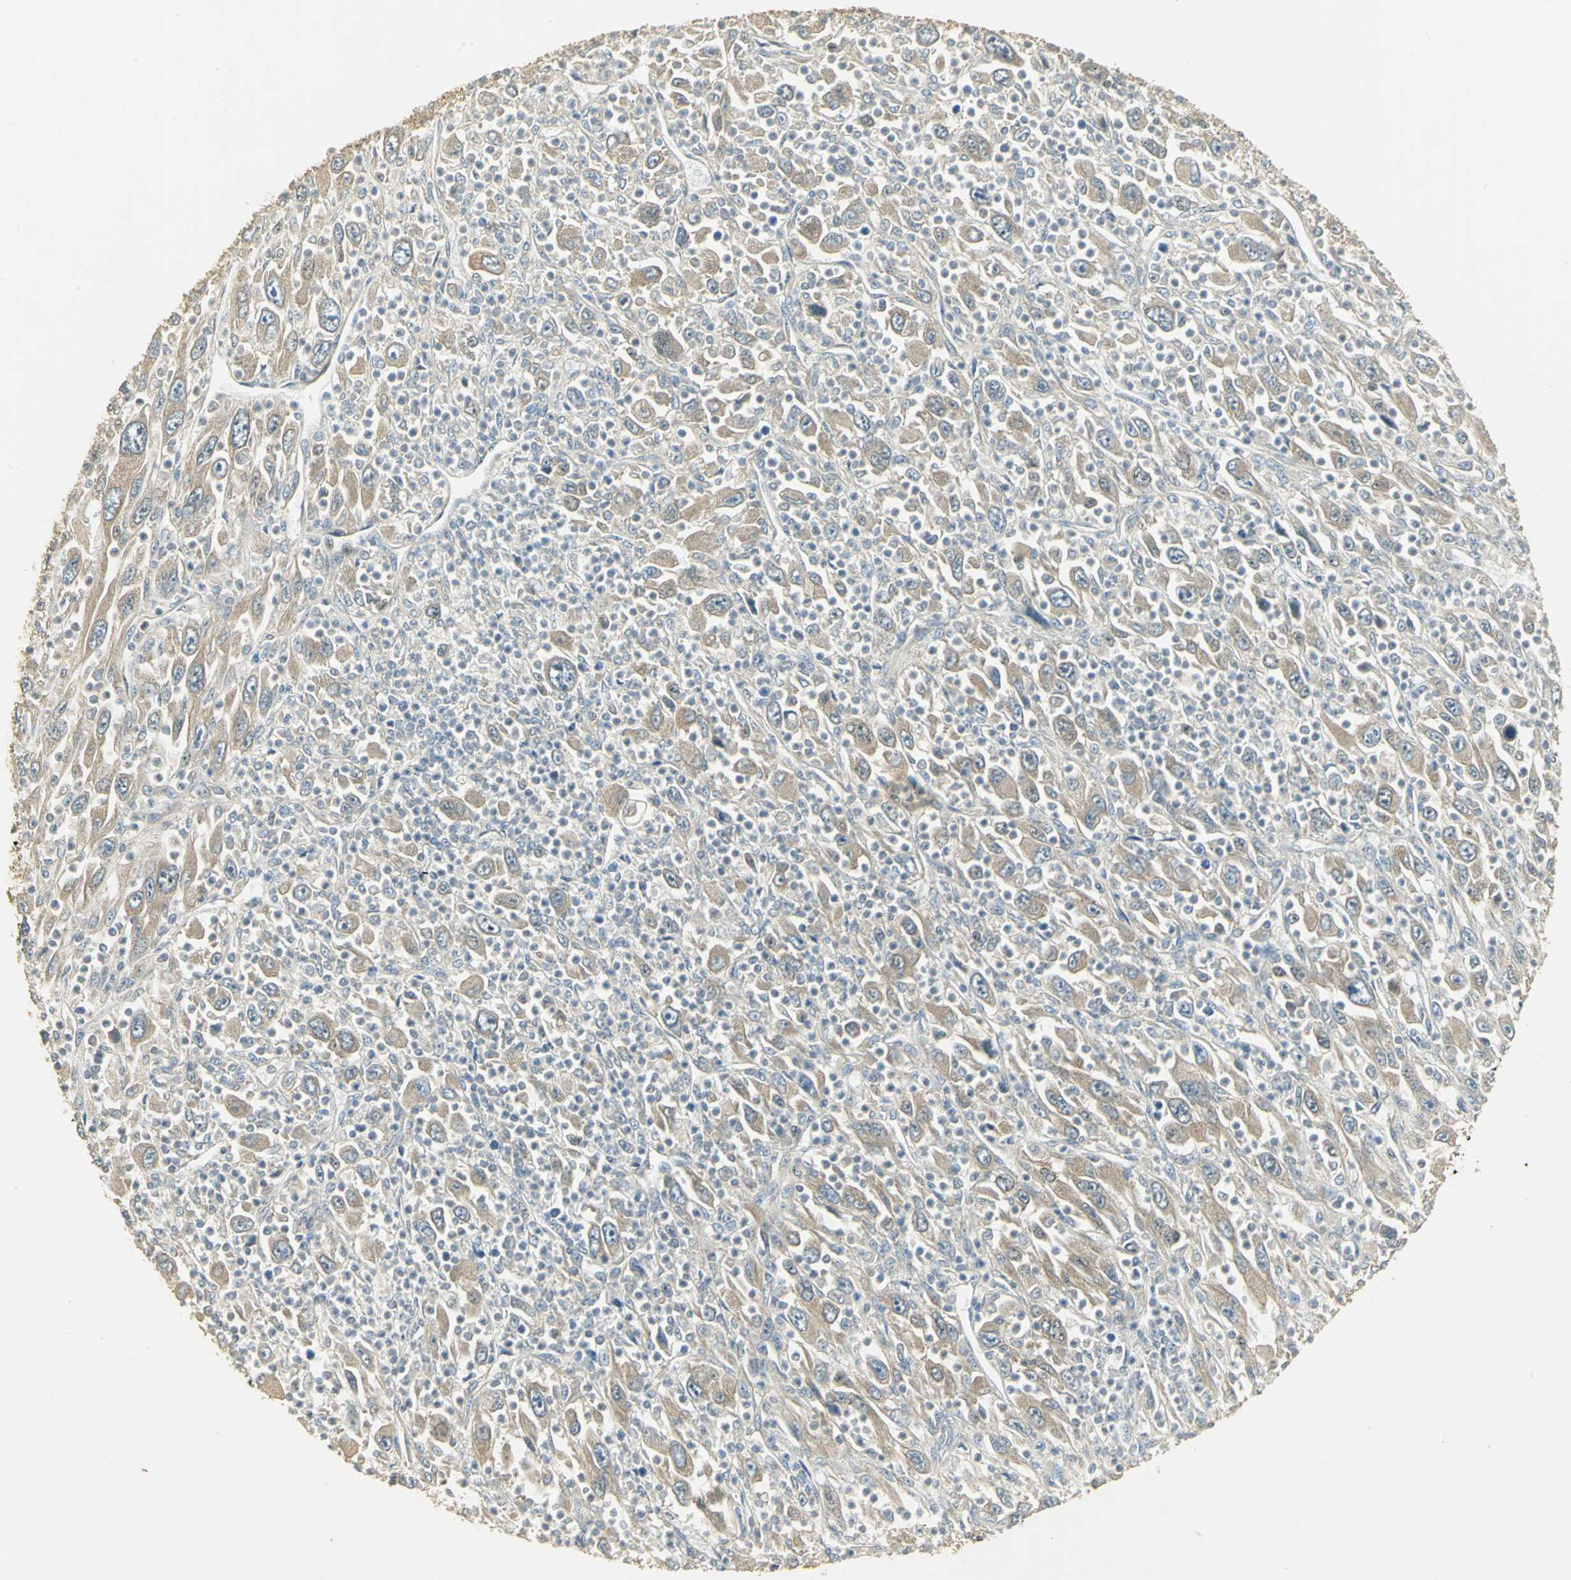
{"staining": {"intensity": "moderate", "quantity": ">75%", "location": "cytoplasmic/membranous"}, "tissue": "melanoma", "cell_type": "Tumor cells", "image_type": "cancer", "snomed": [{"axis": "morphology", "description": "Malignant melanoma, Metastatic site"}, {"axis": "topography", "description": "Skin"}], "caption": "Immunohistochemical staining of human melanoma exhibits medium levels of moderate cytoplasmic/membranous protein expression in about >75% of tumor cells. (DAB IHC, brown staining for protein, blue staining for nuclei).", "gene": "RARS1", "patient": {"sex": "female", "age": 56}}